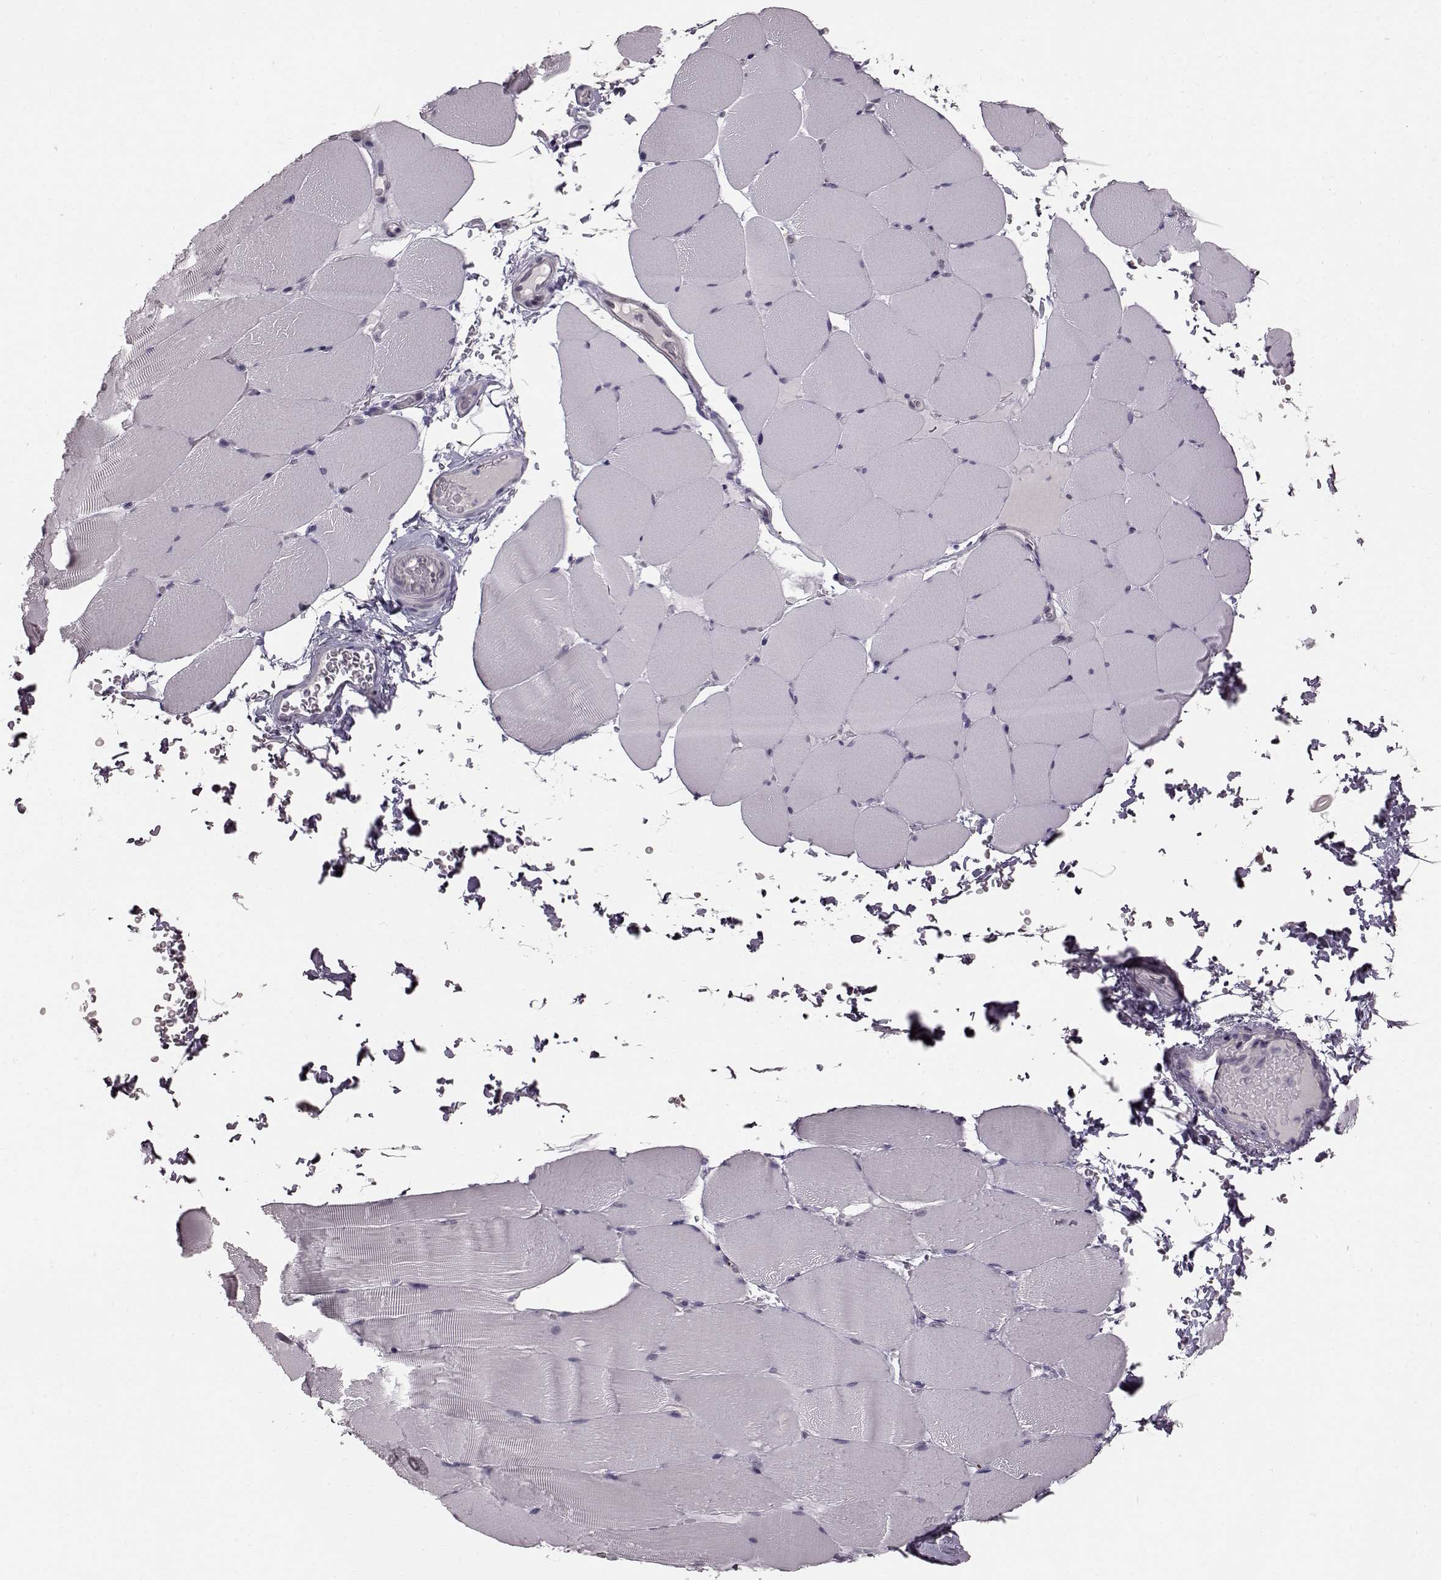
{"staining": {"intensity": "negative", "quantity": "none", "location": "none"}, "tissue": "skeletal muscle", "cell_type": "Myocytes", "image_type": "normal", "snomed": [{"axis": "morphology", "description": "Normal tissue, NOS"}, {"axis": "topography", "description": "Skeletal muscle"}], "caption": "This is an immunohistochemistry (IHC) image of normal human skeletal muscle. There is no expression in myocytes.", "gene": "TCHHL1", "patient": {"sex": "female", "age": 37}}